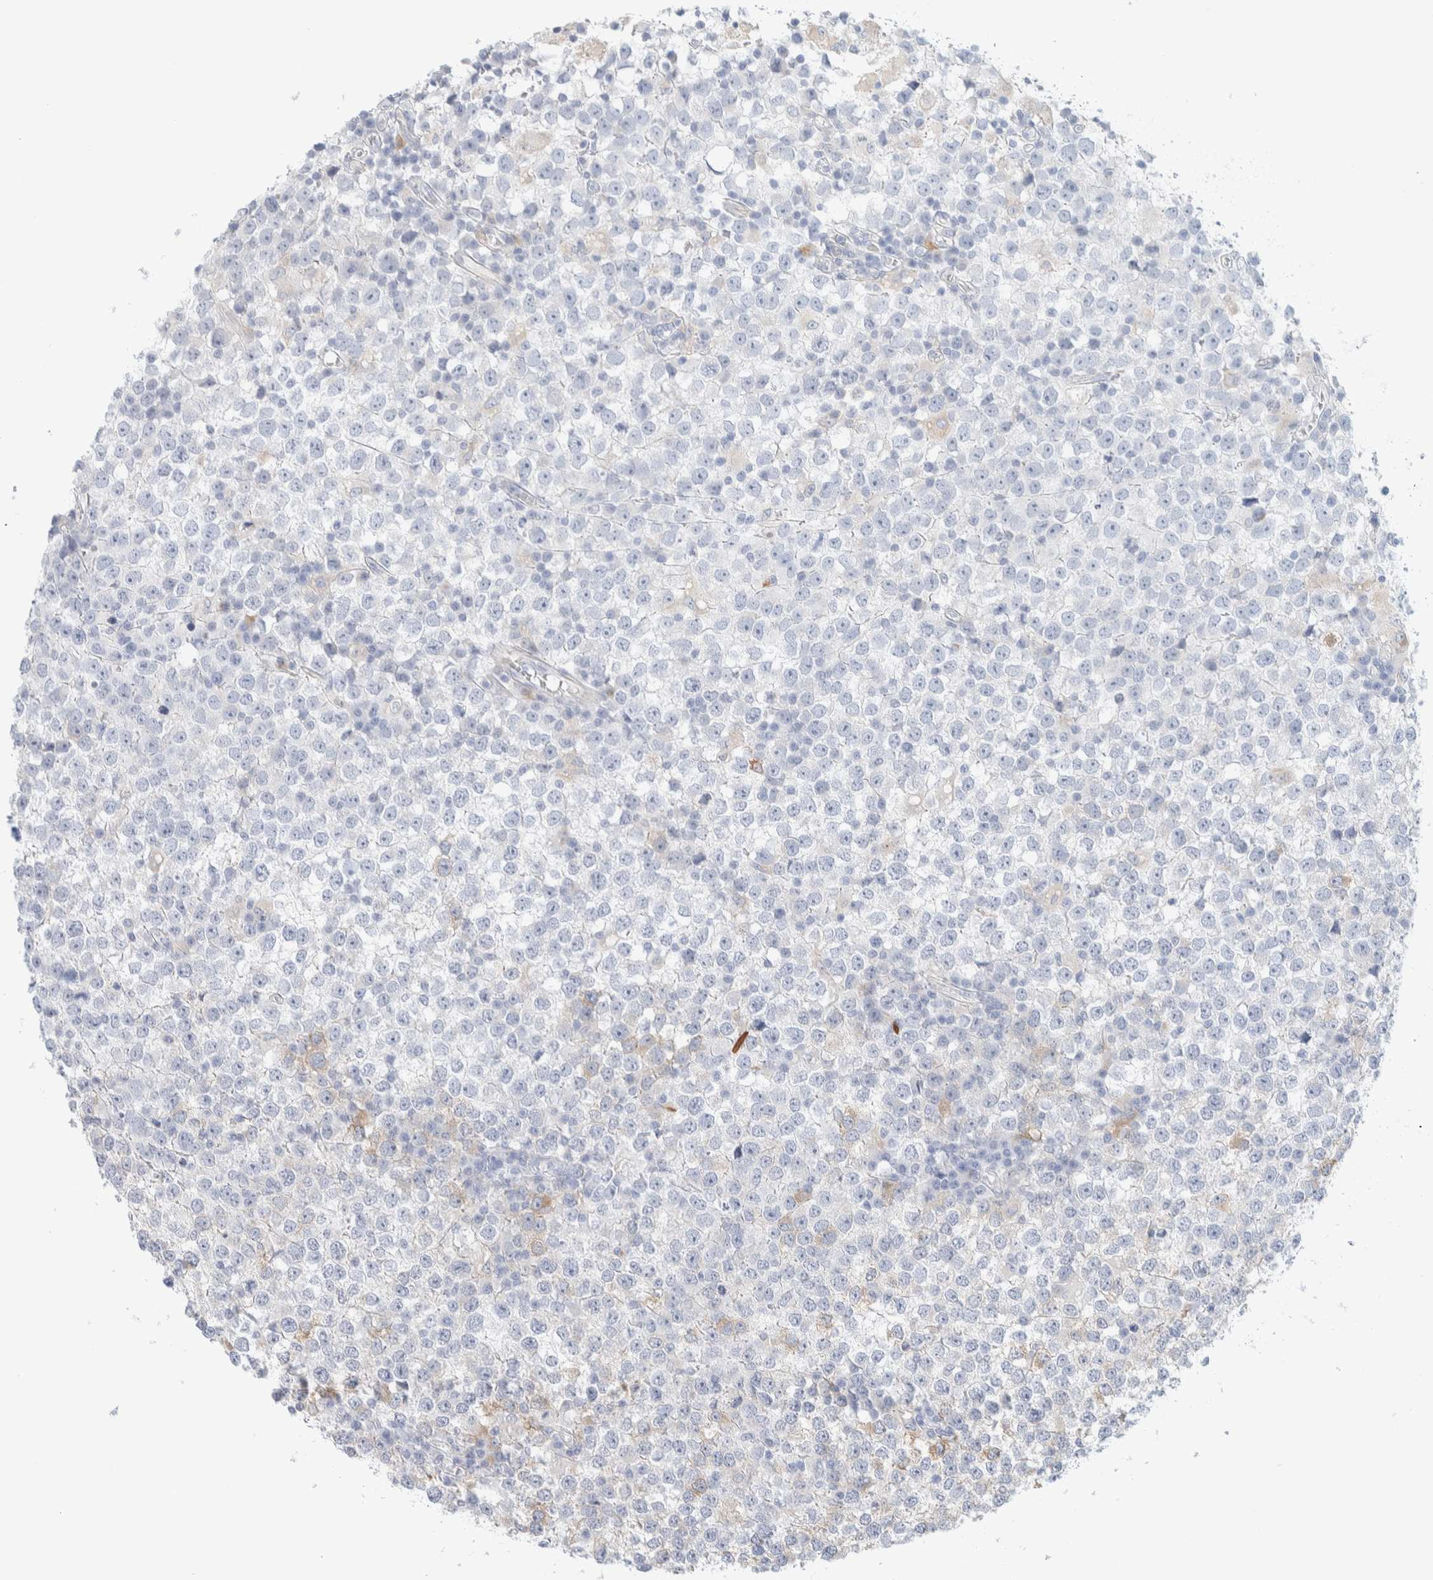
{"staining": {"intensity": "weak", "quantity": "<25%", "location": "cytoplasmic/membranous"}, "tissue": "testis cancer", "cell_type": "Tumor cells", "image_type": "cancer", "snomed": [{"axis": "morphology", "description": "Seminoma, NOS"}, {"axis": "topography", "description": "Testis"}], "caption": "Tumor cells are negative for brown protein staining in testis cancer.", "gene": "ATCAY", "patient": {"sex": "male", "age": 65}}